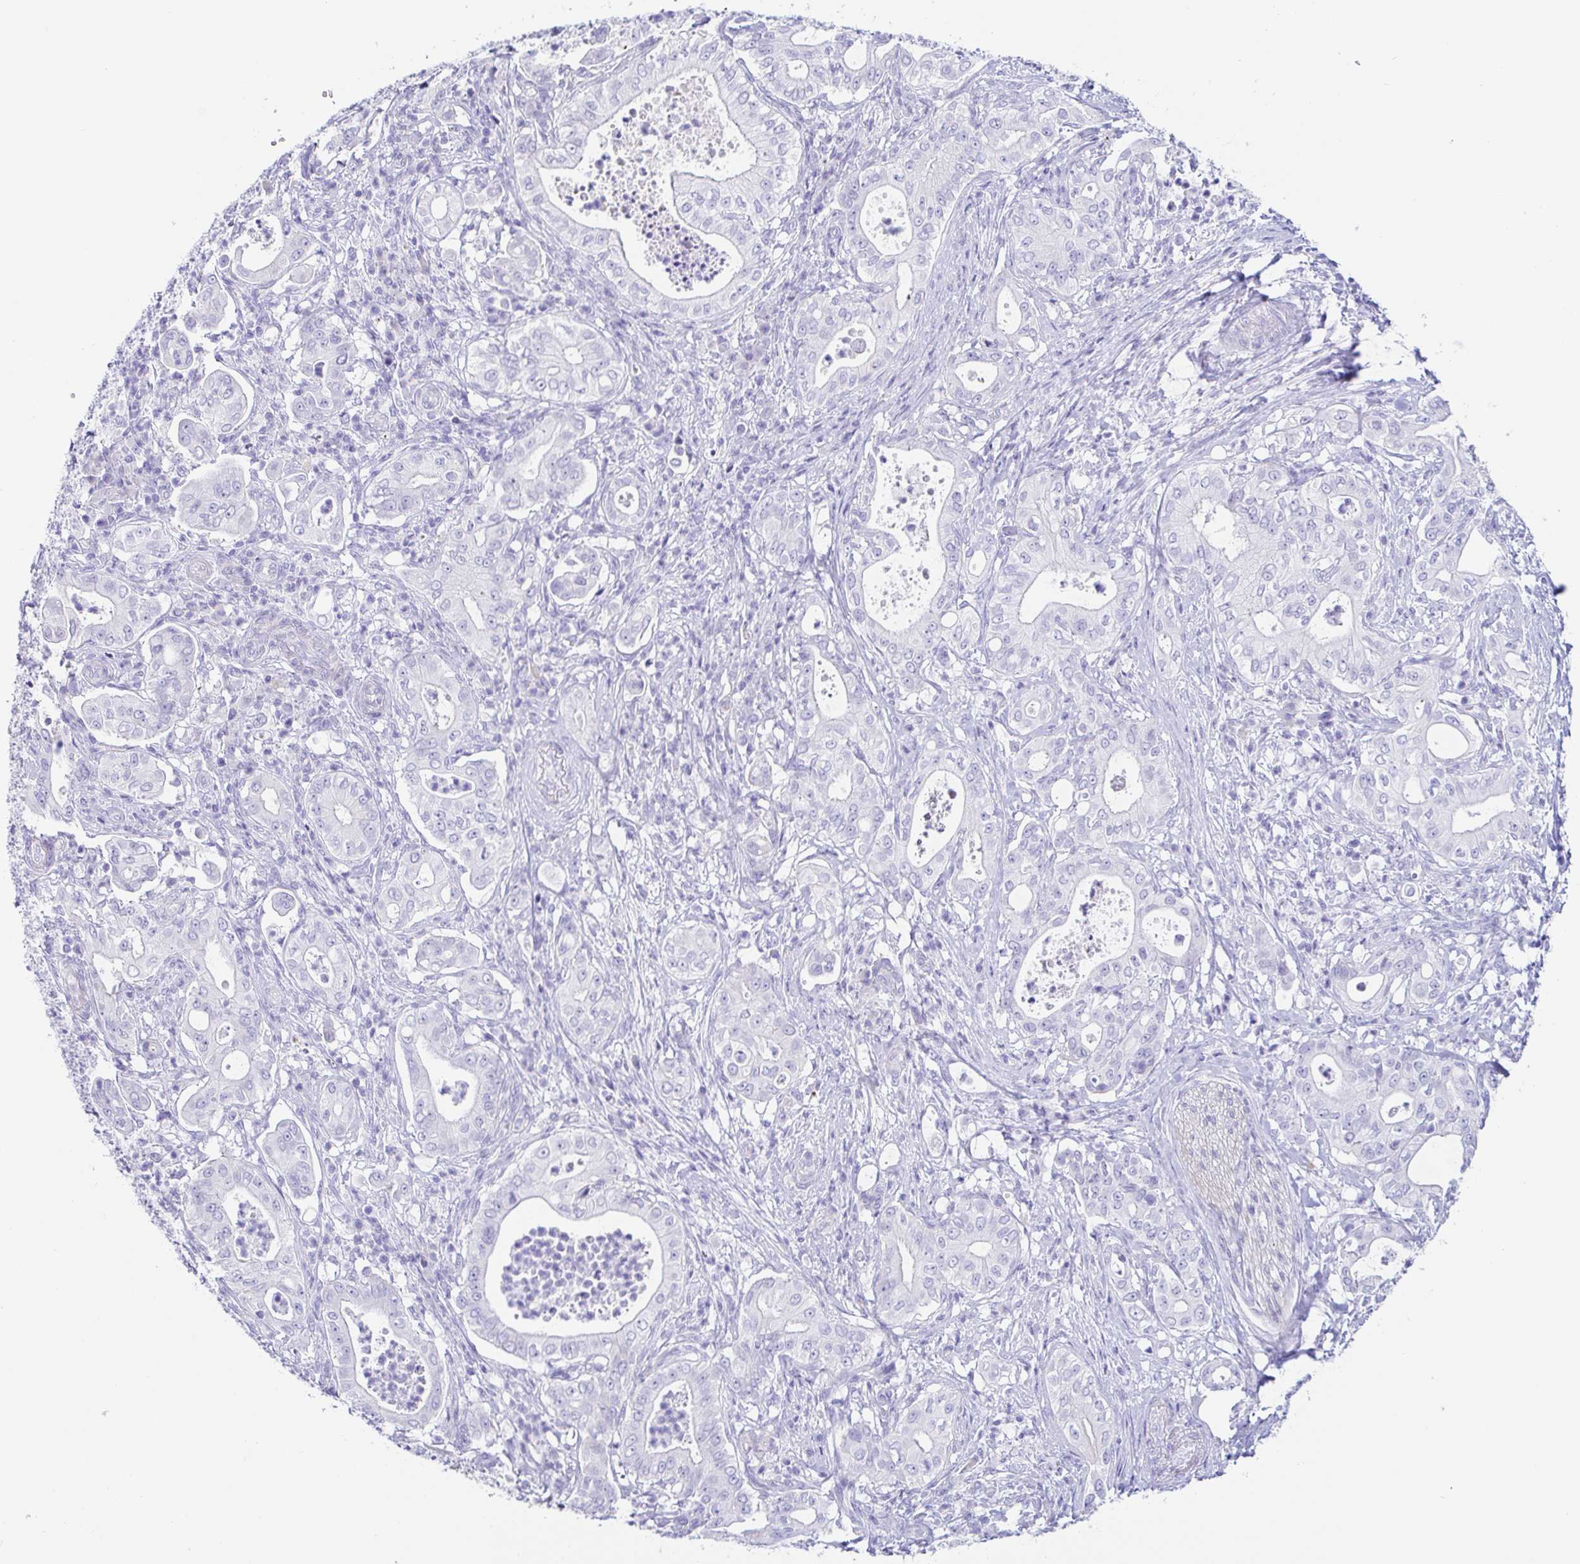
{"staining": {"intensity": "negative", "quantity": "none", "location": "none"}, "tissue": "pancreatic cancer", "cell_type": "Tumor cells", "image_type": "cancer", "snomed": [{"axis": "morphology", "description": "Adenocarcinoma, NOS"}, {"axis": "topography", "description": "Pancreas"}], "caption": "Pancreatic cancer (adenocarcinoma) was stained to show a protein in brown. There is no significant staining in tumor cells.", "gene": "PINLYP", "patient": {"sex": "male", "age": 71}}